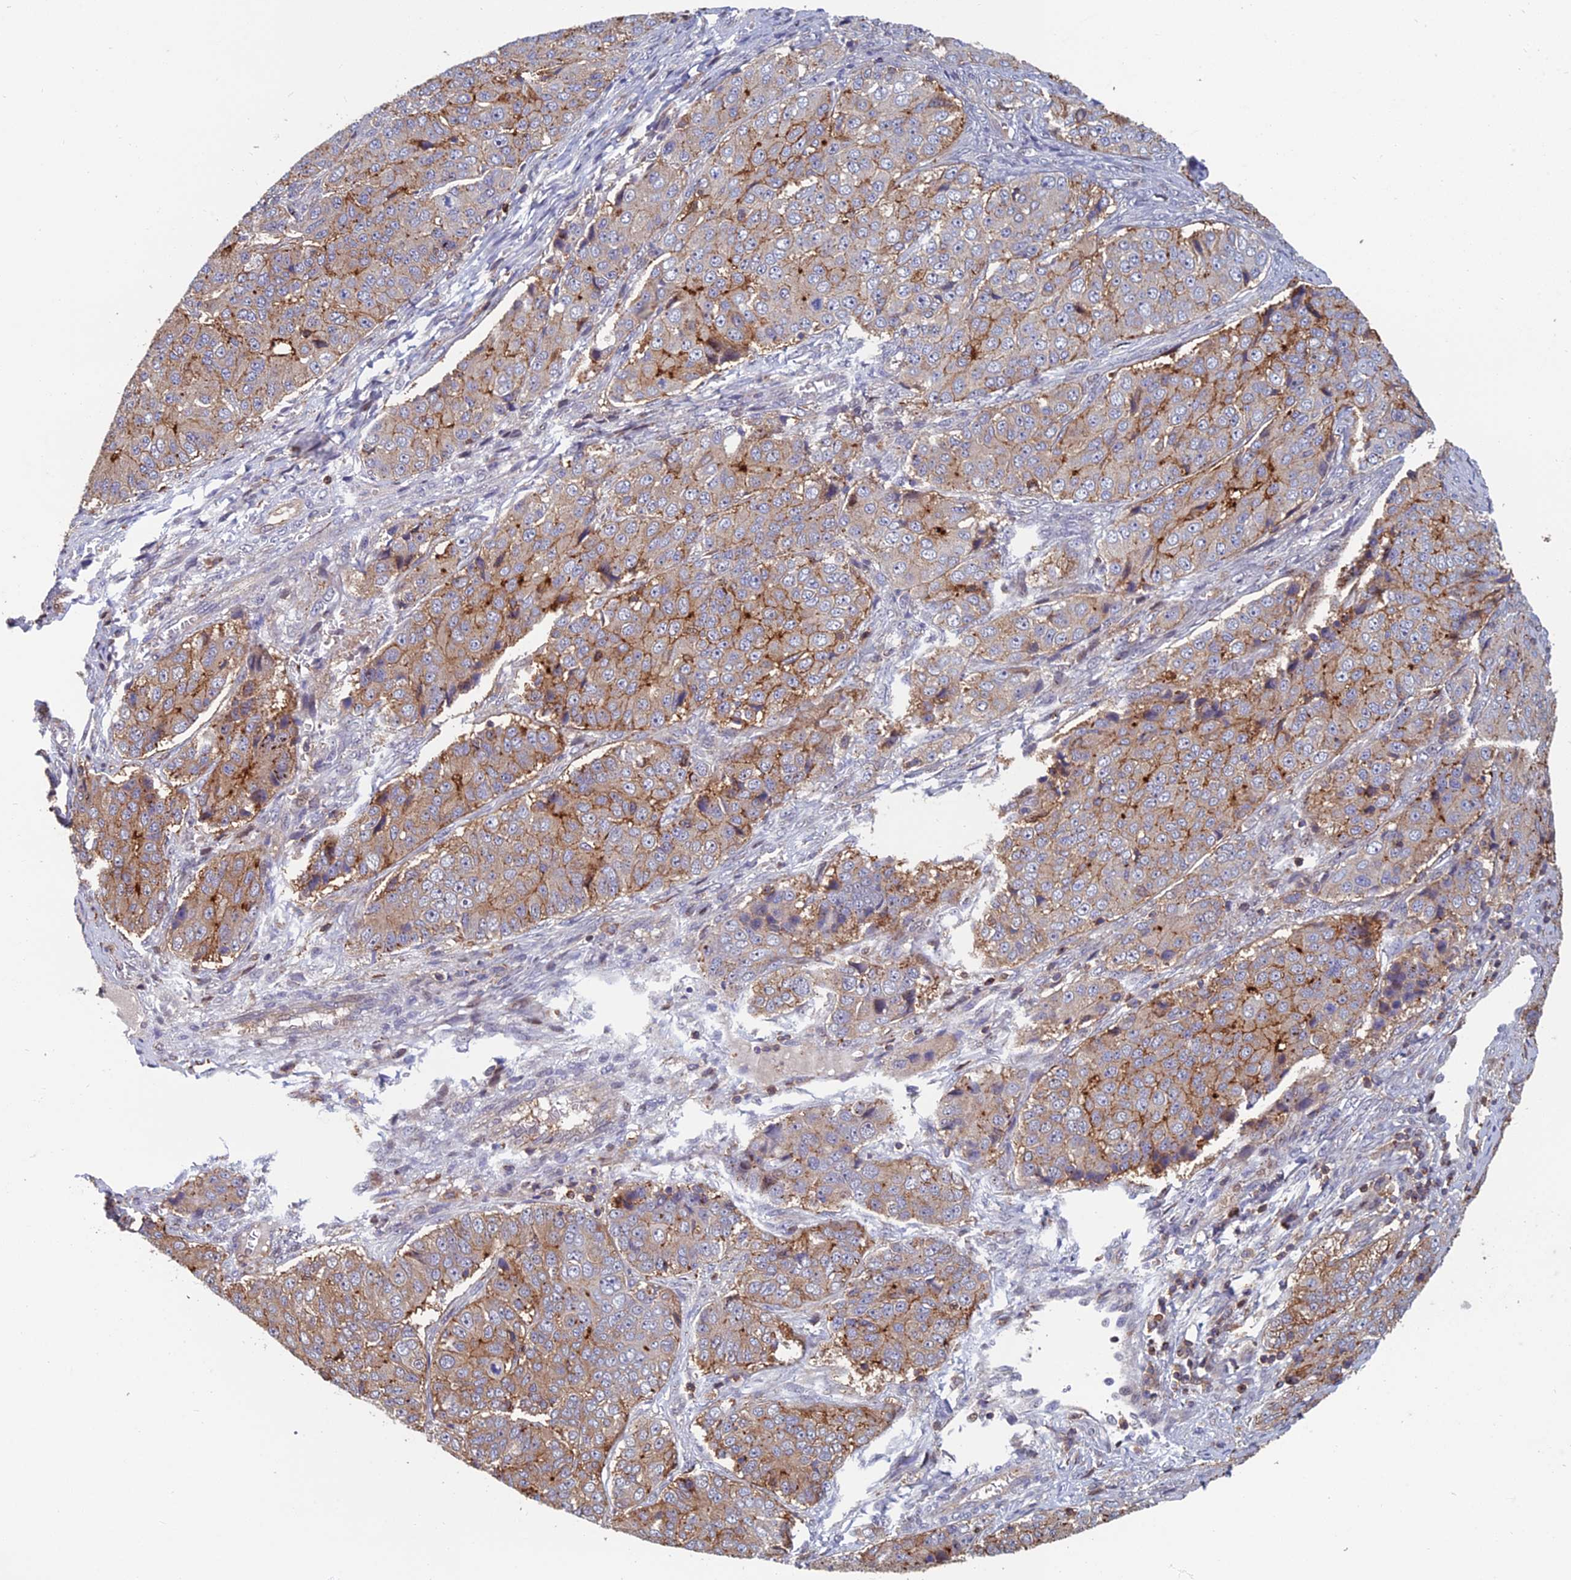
{"staining": {"intensity": "moderate", "quantity": ">75%", "location": "cytoplasmic/membranous"}, "tissue": "ovarian cancer", "cell_type": "Tumor cells", "image_type": "cancer", "snomed": [{"axis": "morphology", "description": "Carcinoma, endometroid"}, {"axis": "topography", "description": "Ovary"}], "caption": "Tumor cells display medium levels of moderate cytoplasmic/membranous positivity in about >75% of cells in human ovarian cancer.", "gene": "C15orf62", "patient": {"sex": "female", "age": 51}}